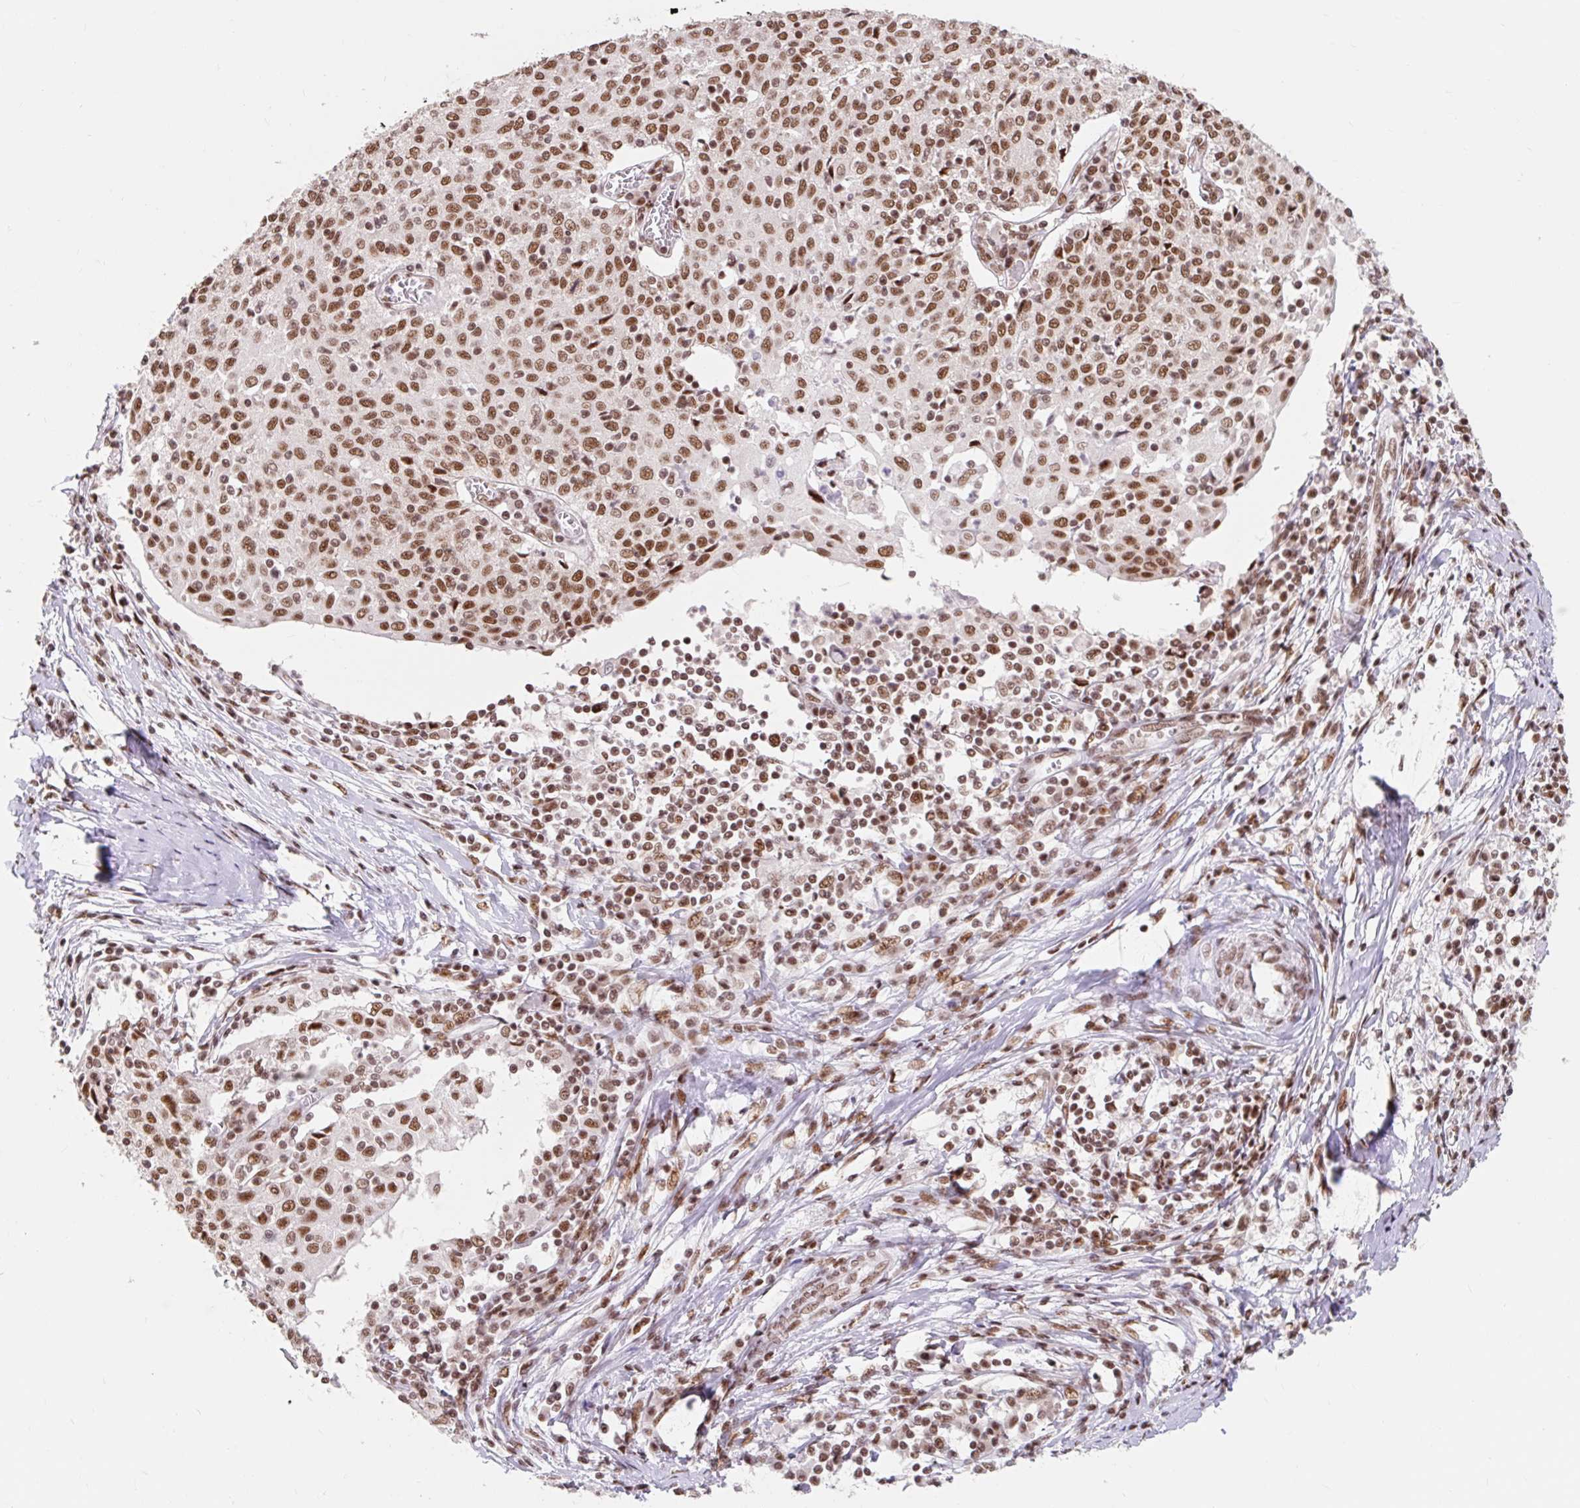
{"staining": {"intensity": "moderate", "quantity": ">75%", "location": "nuclear"}, "tissue": "cervical cancer", "cell_type": "Tumor cells", "image_type": "cancer", "snomed": [{"axis": "morphology", "description": "Squamous cell carcinoma, NOS"}, {"axis": "topography", "description": "Cervix"}], "caption": "Cervical cancer stained with immunohistochemistry (IHC) demonstrates moderate nuclear expression in about >75% of tumor cells.", "gene": "SRSF10", "patient": {"sex": "female", "age": 52}}